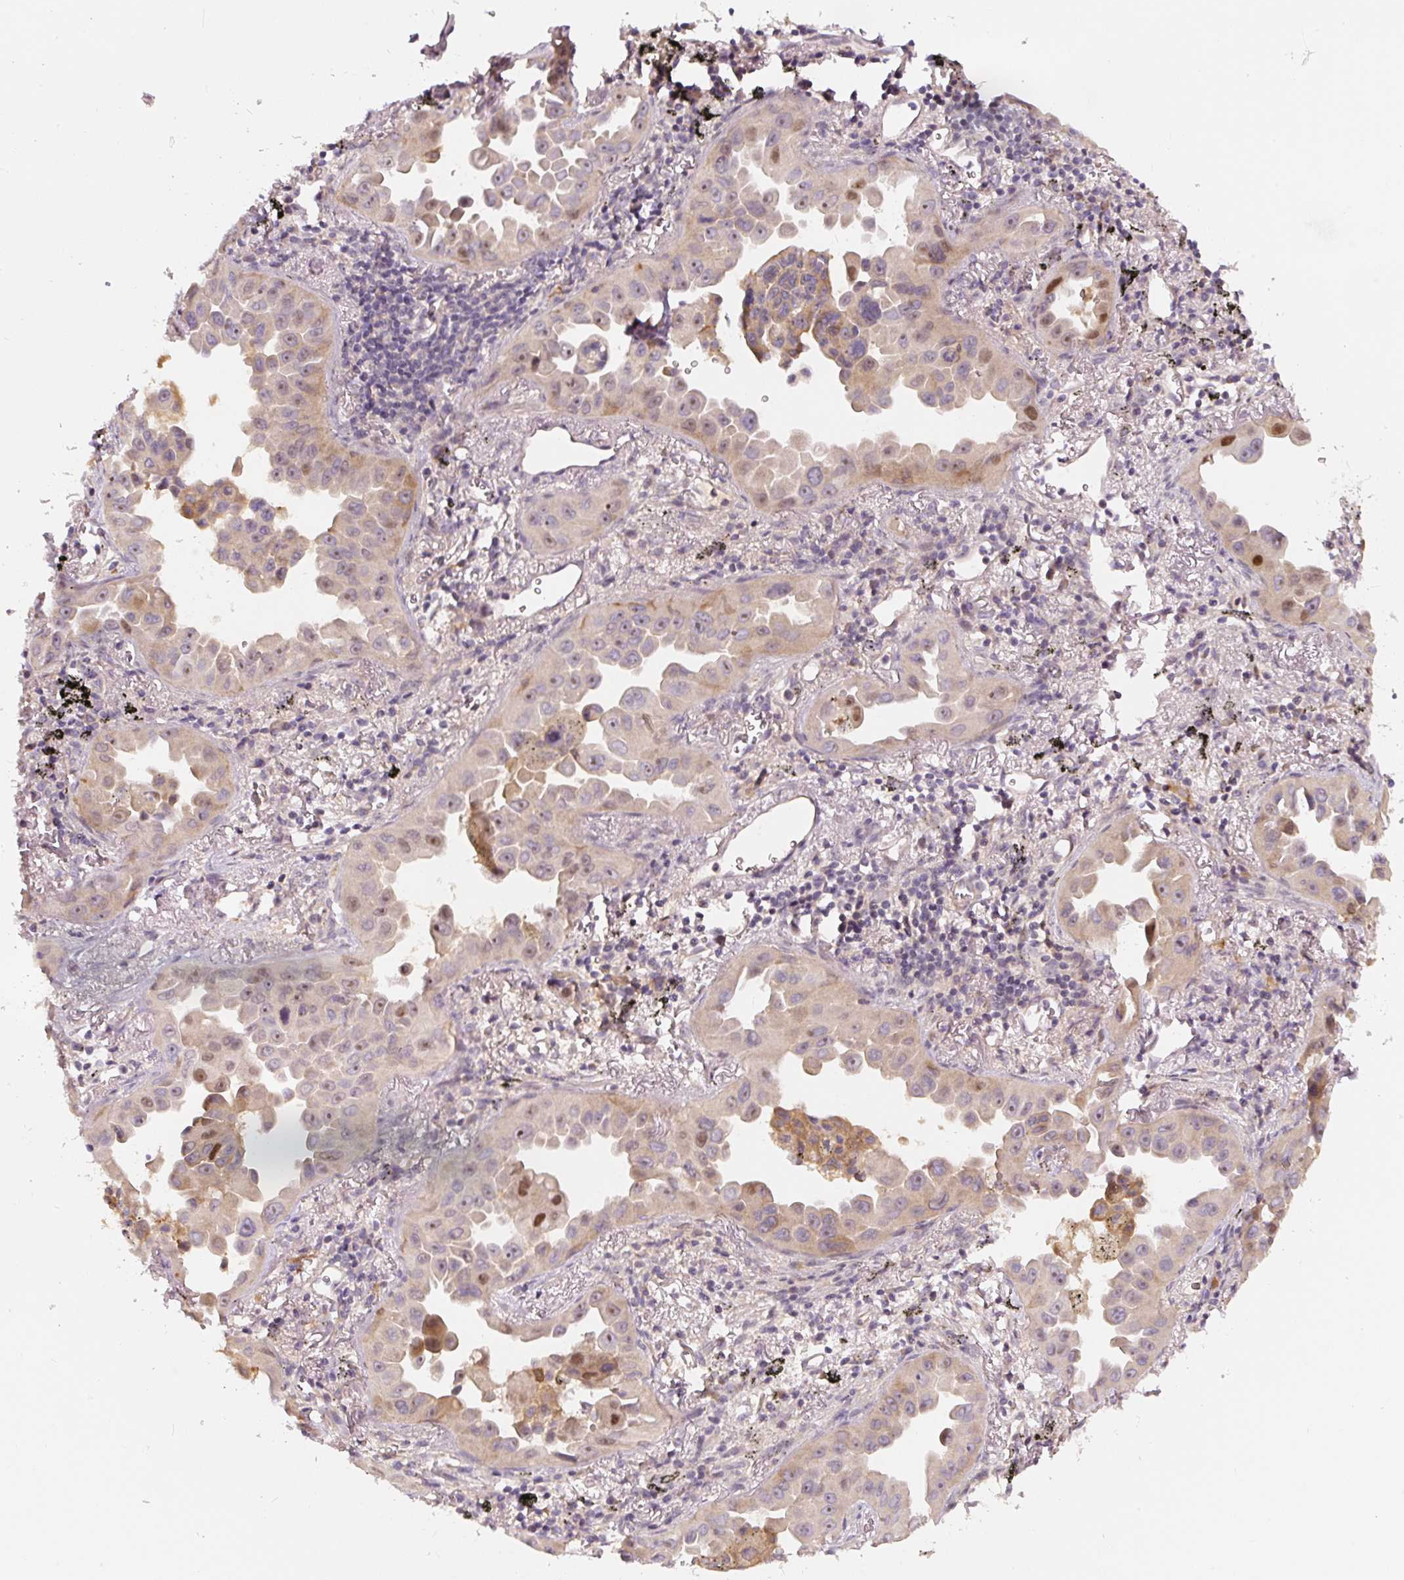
{"staining": {"intensity": "moderate", "quantity": "25%-75%", "location": "nuclear"}, "tissue": "lung cancer", "cell_type": "Tumor cells", "image_type": "cancer", "snomed": [{"axis": "morphology", "description": "Adenocarcinoma, NOS"}, {"axis": "topography", "description": "Lung"}], "caption": "This is an image of immunohistochemistry staining of lung cancer (adenocarcinoma), which shows moderate staining in the nuclear of tumor cells.", "gene": "PWWP3B", "patient": {"sex": "male", "age": 68}}